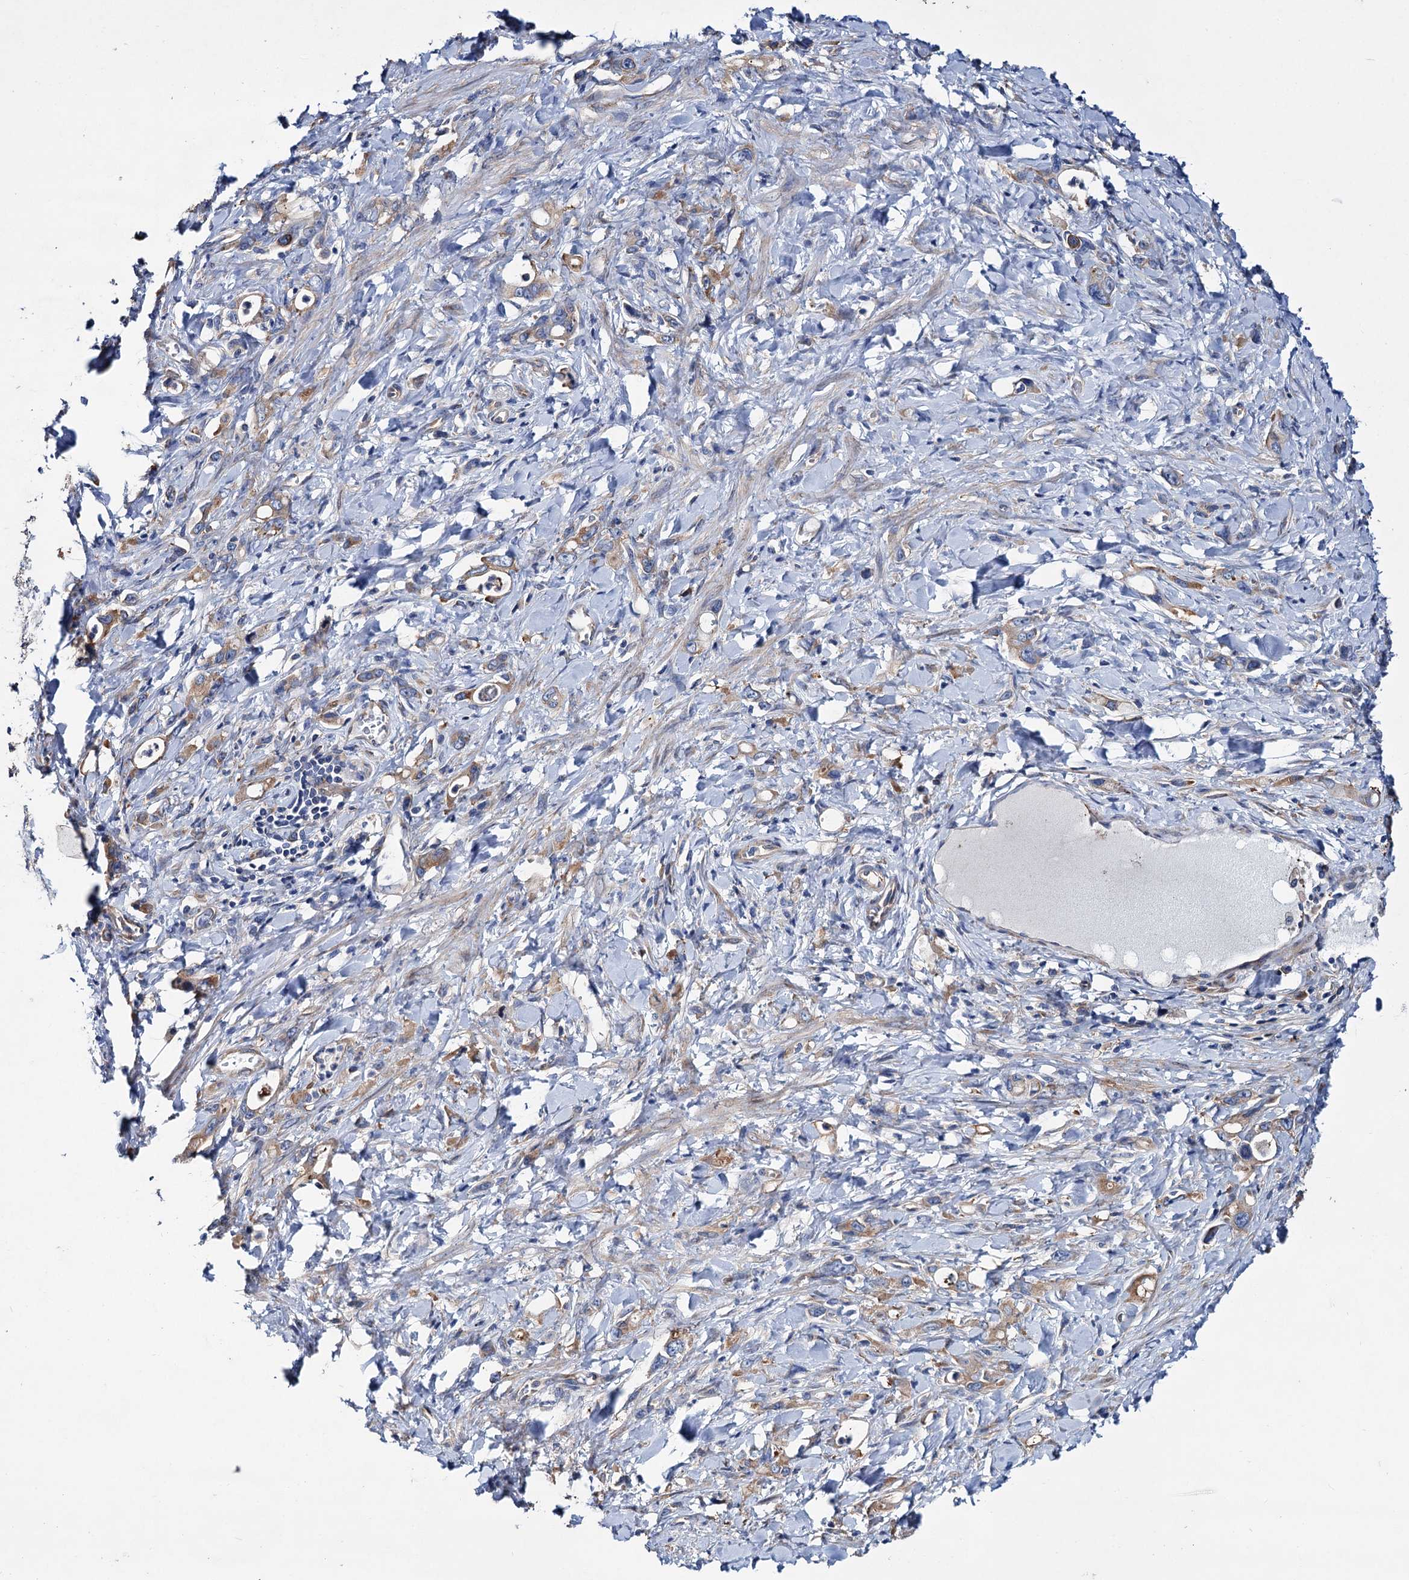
{"staining": {"intensity": "moderate", "quantity": ">75%", "location": "cytoplasmic/membranous"}, "tissue": "stomach cancer", "cell_type": "Tumor cells", "image_type": "cancer", "snomed": [{"axis": "morphology", "description": "Adenocarcinoma, NOS"}, {"axis": "topography", "description": "Stomach, lower"}], "caption": "An image showing moderate cytoplasmic/membranous positivity in approximately >75% of tumor cells in stomach cancer, as visualized by brown immunohistochemical staining.", "gene": "TRIM55", "patient": {"sex": "female", "age": 43}}